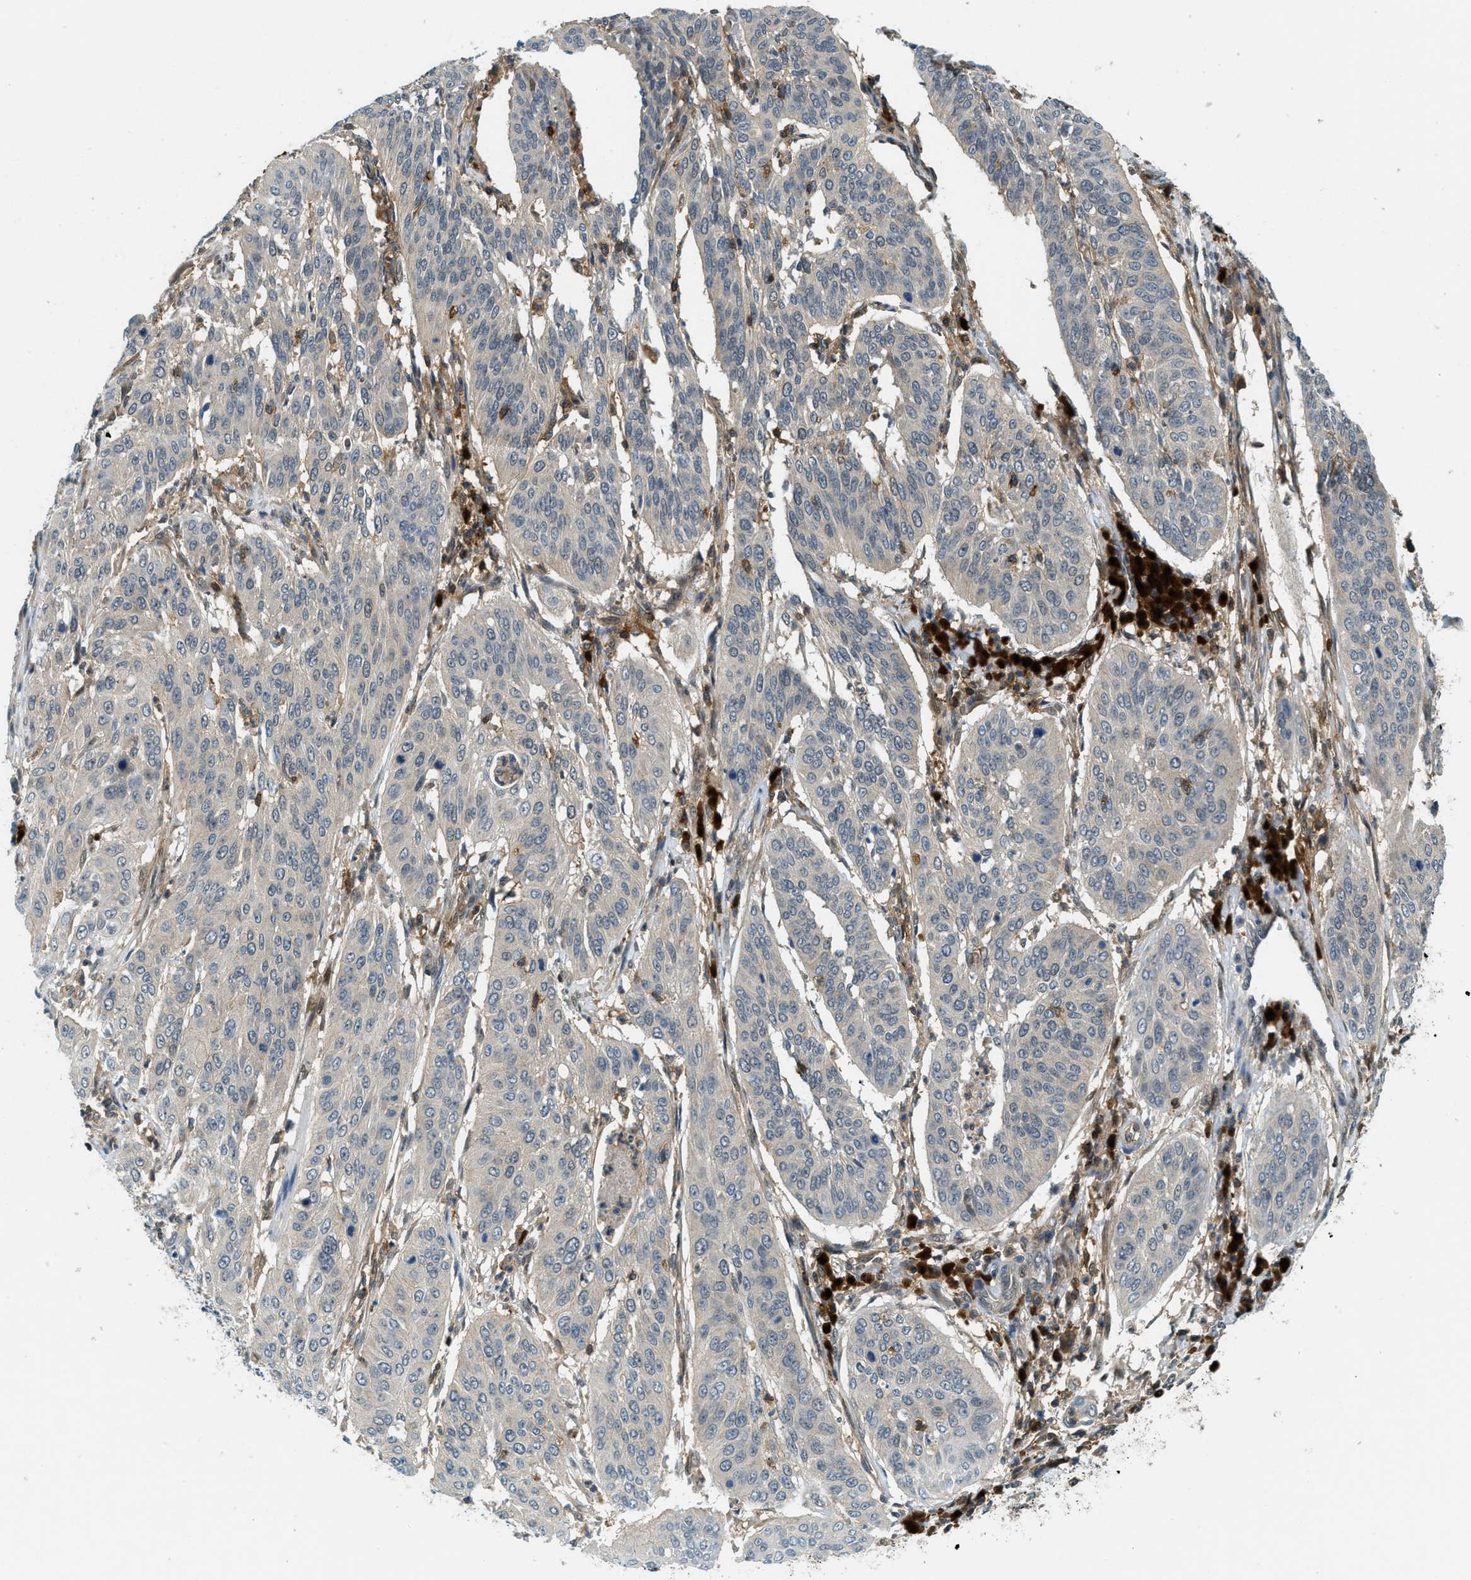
{"staining": {"intensity": "negative", "quantity": "none", "location": "none"}, "tissue": "cervical cancer", "cell_type": "Tumor cells", "image_type": "cancer", "snomed": [{"axis": "morphology", "description": "Normal tissue, NOS"}, {"axis": "morphology", "description": "Squamous cell carcinoma, NOS"}, {"axis": "topography", "description": "Cervix"}], "caption": "Immunohistochemical staining of human squamous cell carcinoma (cervical) reveals no significant staining in tumor cells.", "gene": "GMPPB", "patient": {"sex": "female", "age": 39}}